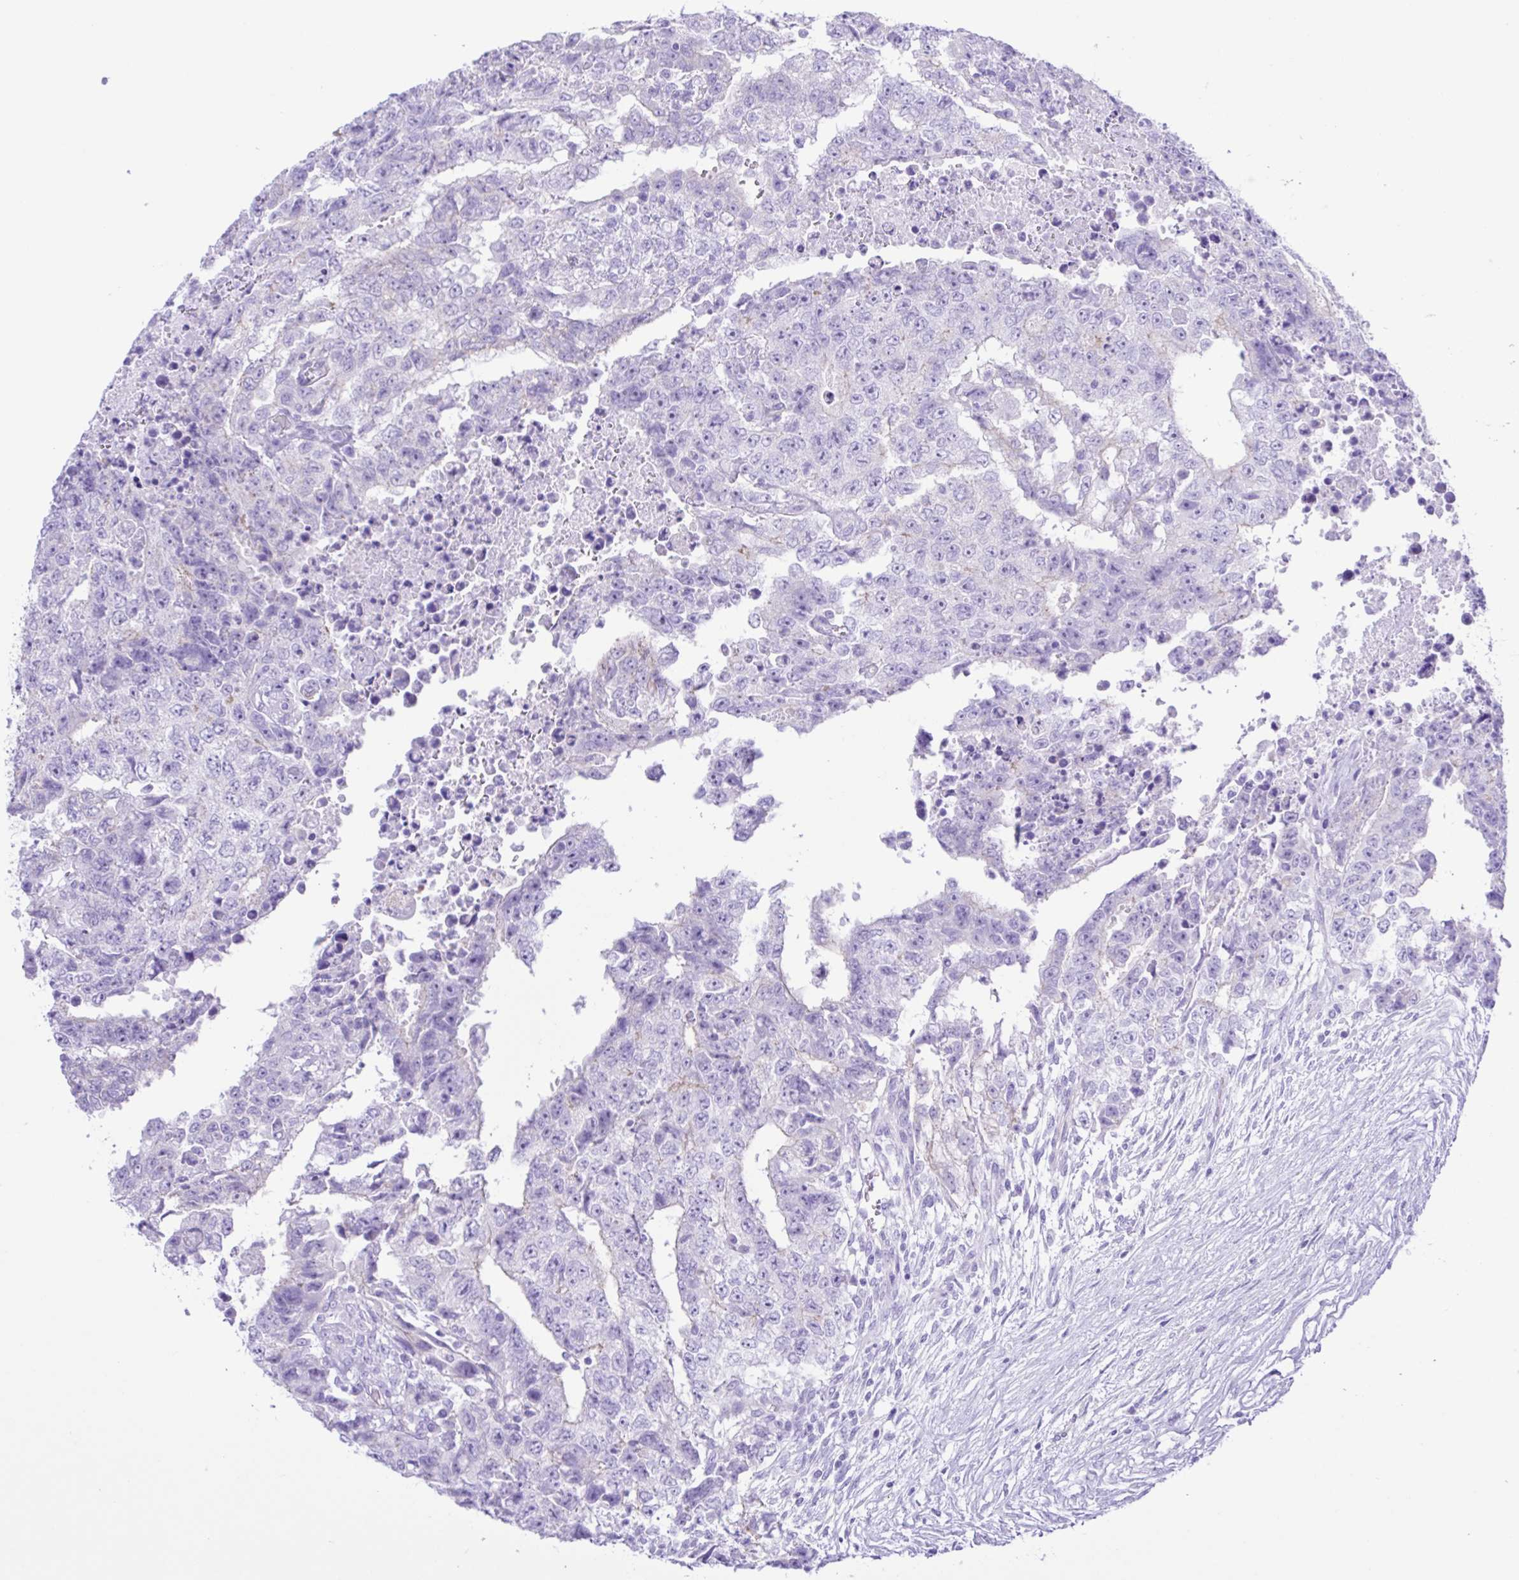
{"staining": {"intensity": "negative", "quantity": "none", "location": "none"}, "tissue": "testis cancer", "cell_type": "Tumor cells", "image_type": "cancer", "snomed": [{"axis": "morphology", "description": "Carcinoma, Embryonal, NOS"}, {"axis": "topography", "description": "Testis"}], "caption": "DAB immunohistochemical staining of testis cancer (embryonal carcinoma) demonstrates no significant expression in tumor cells.", "gene": "CYP11A1", "patient": {"sex": "male", "age": 24}}